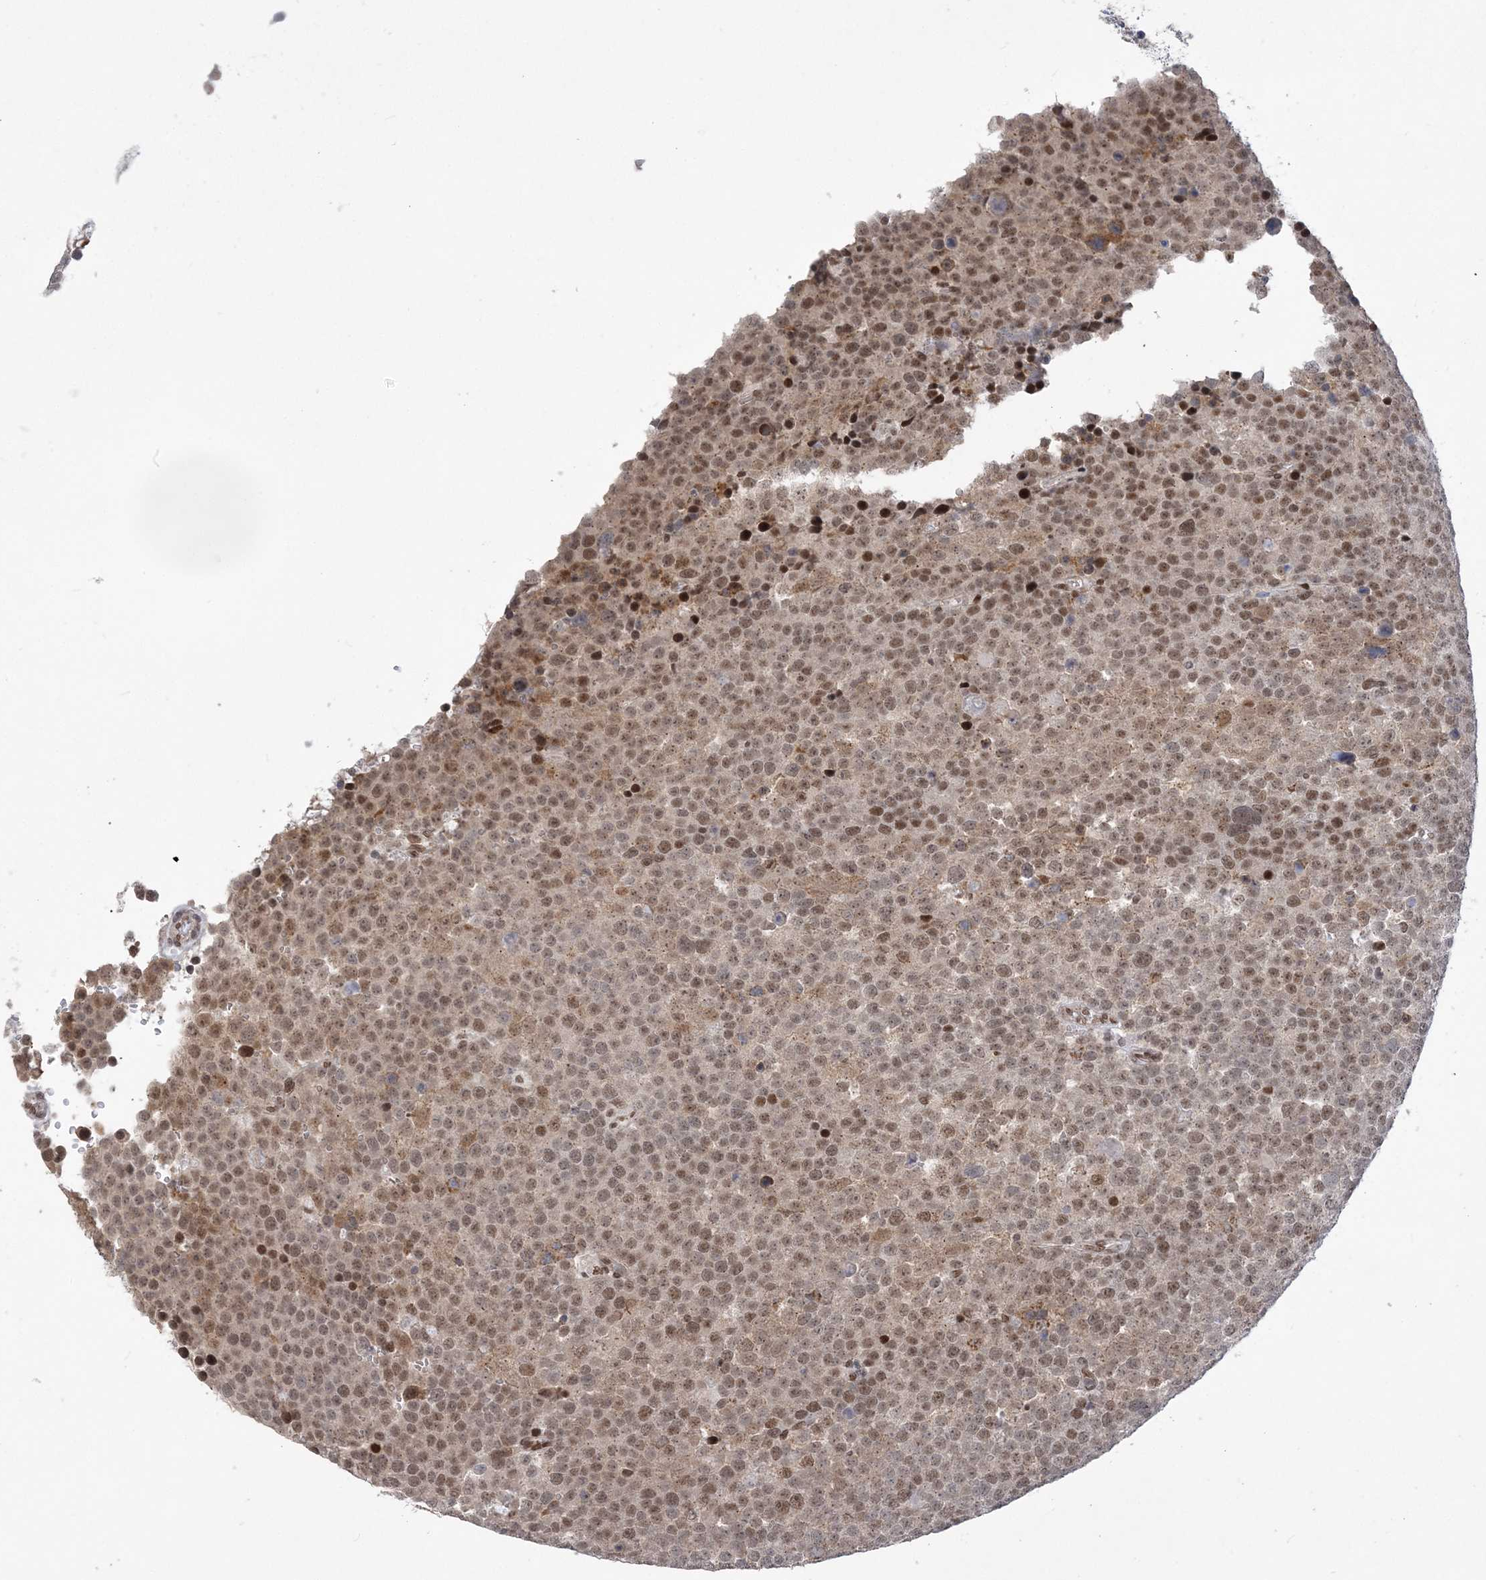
{"staining": {"intensity": "moderate", "quantity": ">75%", "location": "nuclear"}, "tissue": "testis cancer", "cell_type": "Tumor cells", "image_type": "cancer", "snomed": [{"axis": "morphology", "description": "Seminoma, NOS"}, {"axis": "topography", "description": "Testis"}], "caption": "Protein staining of testis seminoma tissue reveals moderate nuclear staining in approximately >75% of tumor cells. (Stains: DAB (3,3'-diaminobenzidine) in brown, nuclei in blue, Microscopy: brightfield microscopy at high magnification).", "gene": "WAC", "patient": {"sex": "male", "age": 71}}